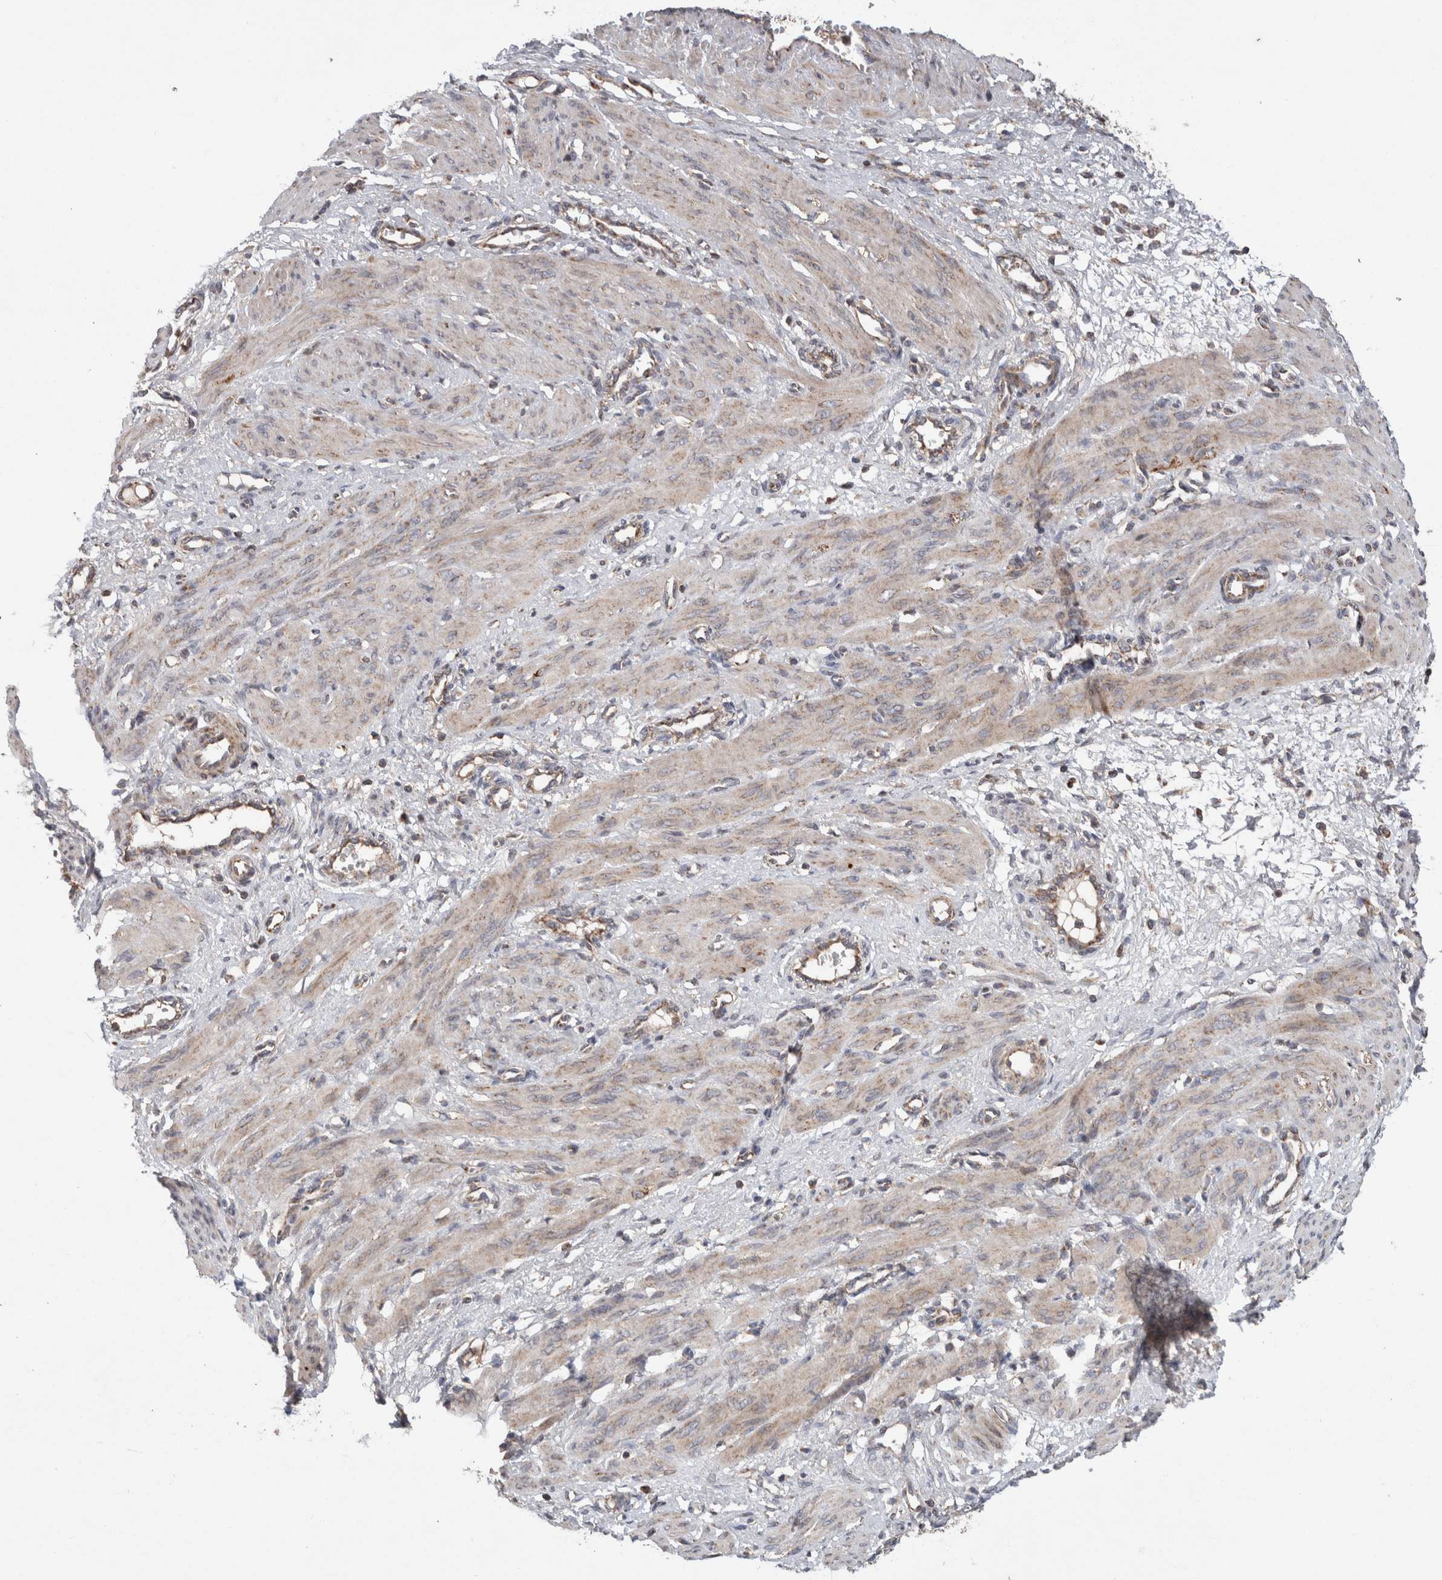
{"staining": {"intensity": "weak", "quantity": "25%-75%", "location": "cytoplasmic/membranous"}, "tissue": "smooth muscle", "cell_type": "Smooth muscle cells", "image_type": "normal", "snomed": [{"axis": "morphology", "description": "Normal tissue, NOS"}, {"axis": "topography", "description": "Endometrium"}], "caption": "DAB immunohistochemical staining of normal smooth muscle displays weak cytoplasmic/membranous protein expression in about 25%-75% of smooth muscle cells.", "gene": "KIF21B", "patient": {"sex": "female", "age": 33}}